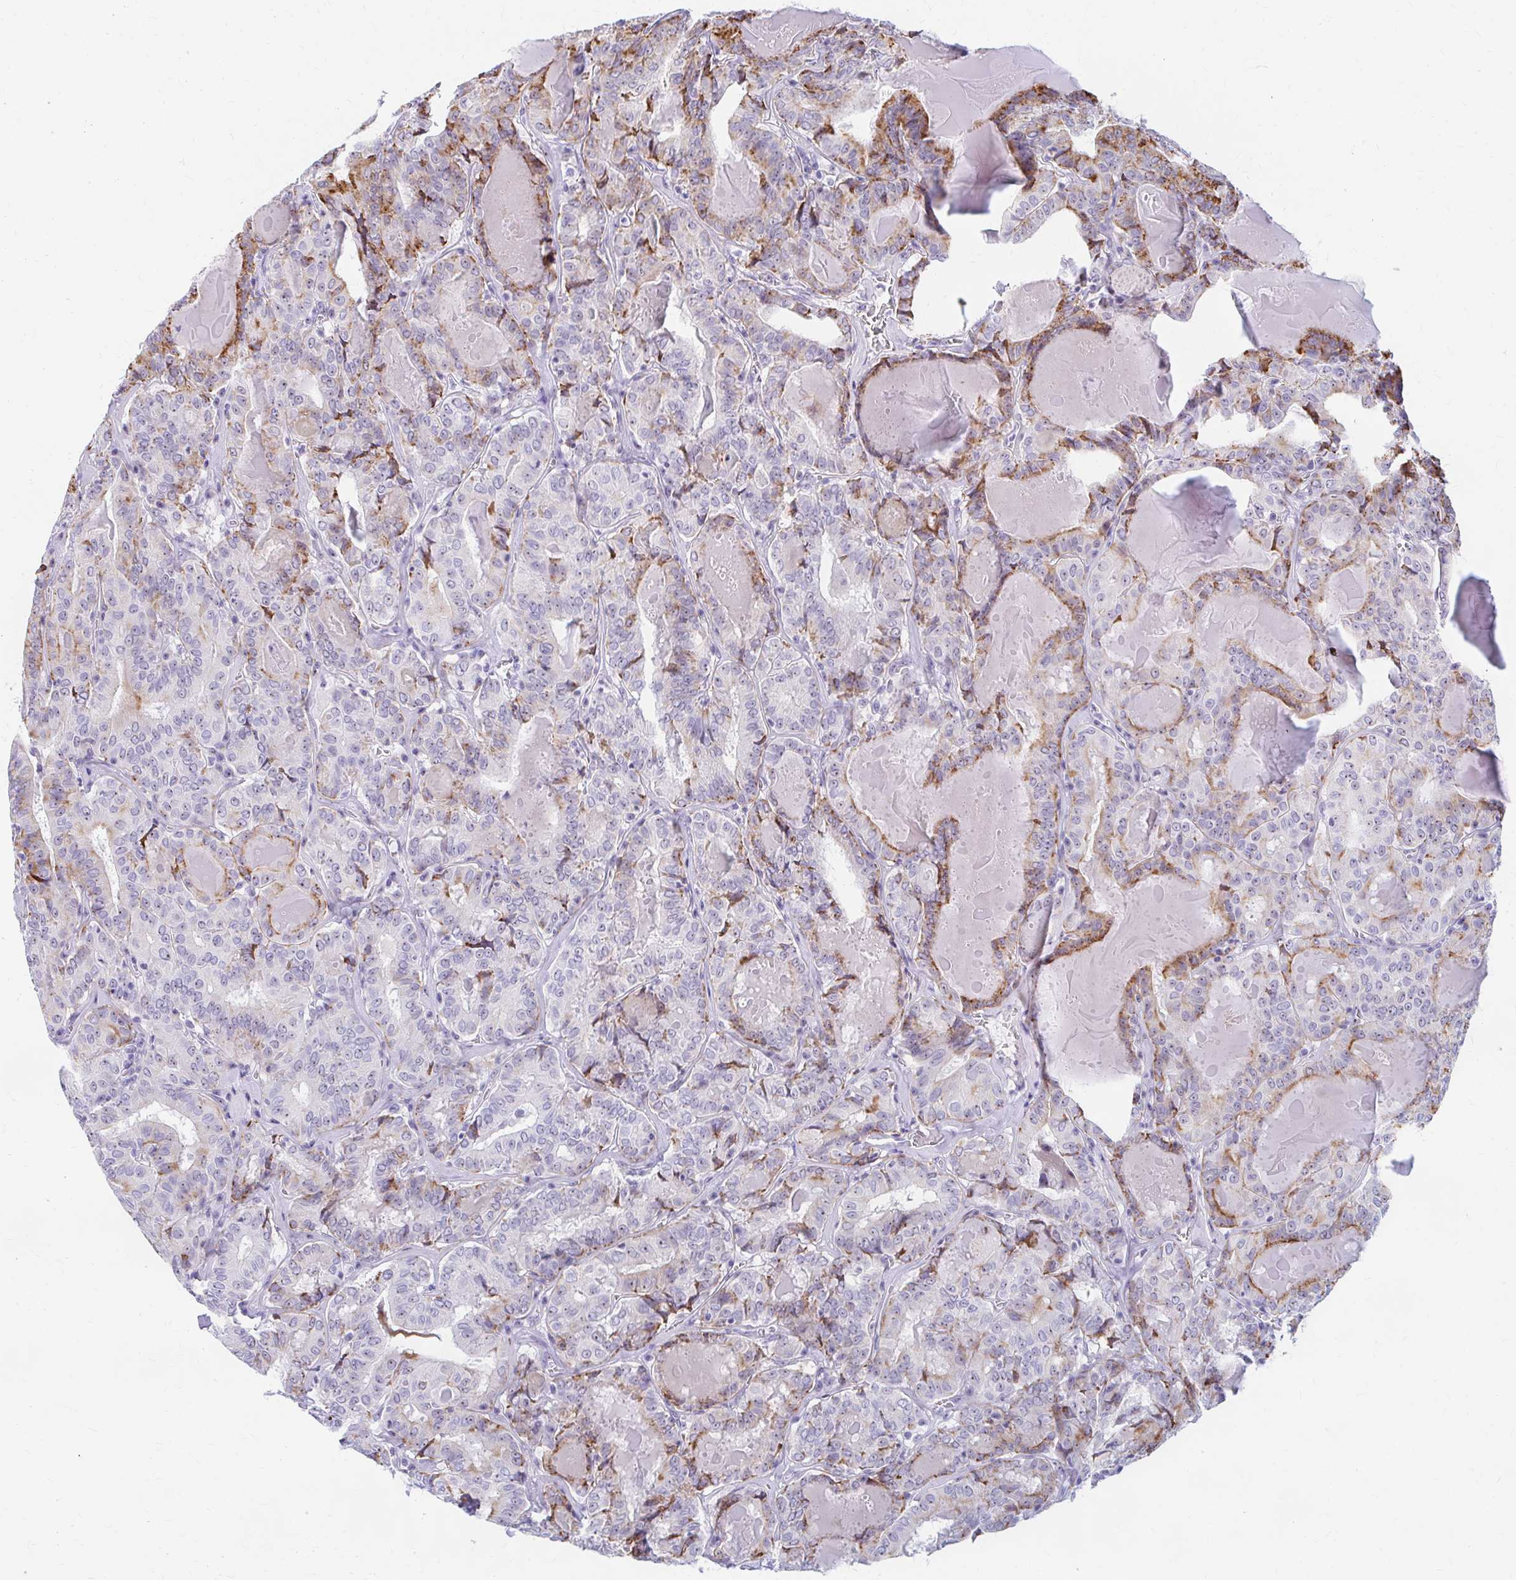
{"staining": {"intensity": "moderate", "quantity": "<25%", "location": "cytoplasmic/membranous,nuclear"}, "tissue": "thyroid cancer", "cell_type": "Tumor cells", "image_type": "cancer", "snomed": [{"axis": "morphology", "description": "Papillary adenocarcinoma, NOS"}, {"axis": "topography", "description": "Thyroid gland"}], "caption": "The micrograph demonstrates staining of thyroid cancer (papillary adenocarcinoma), revealing moderate cytoplasmic/membranous and nuclear protein staining (brown color) within tumor cells.", "gene": "FTSJ3", "patient": {"sex": "female", "age": 72}}